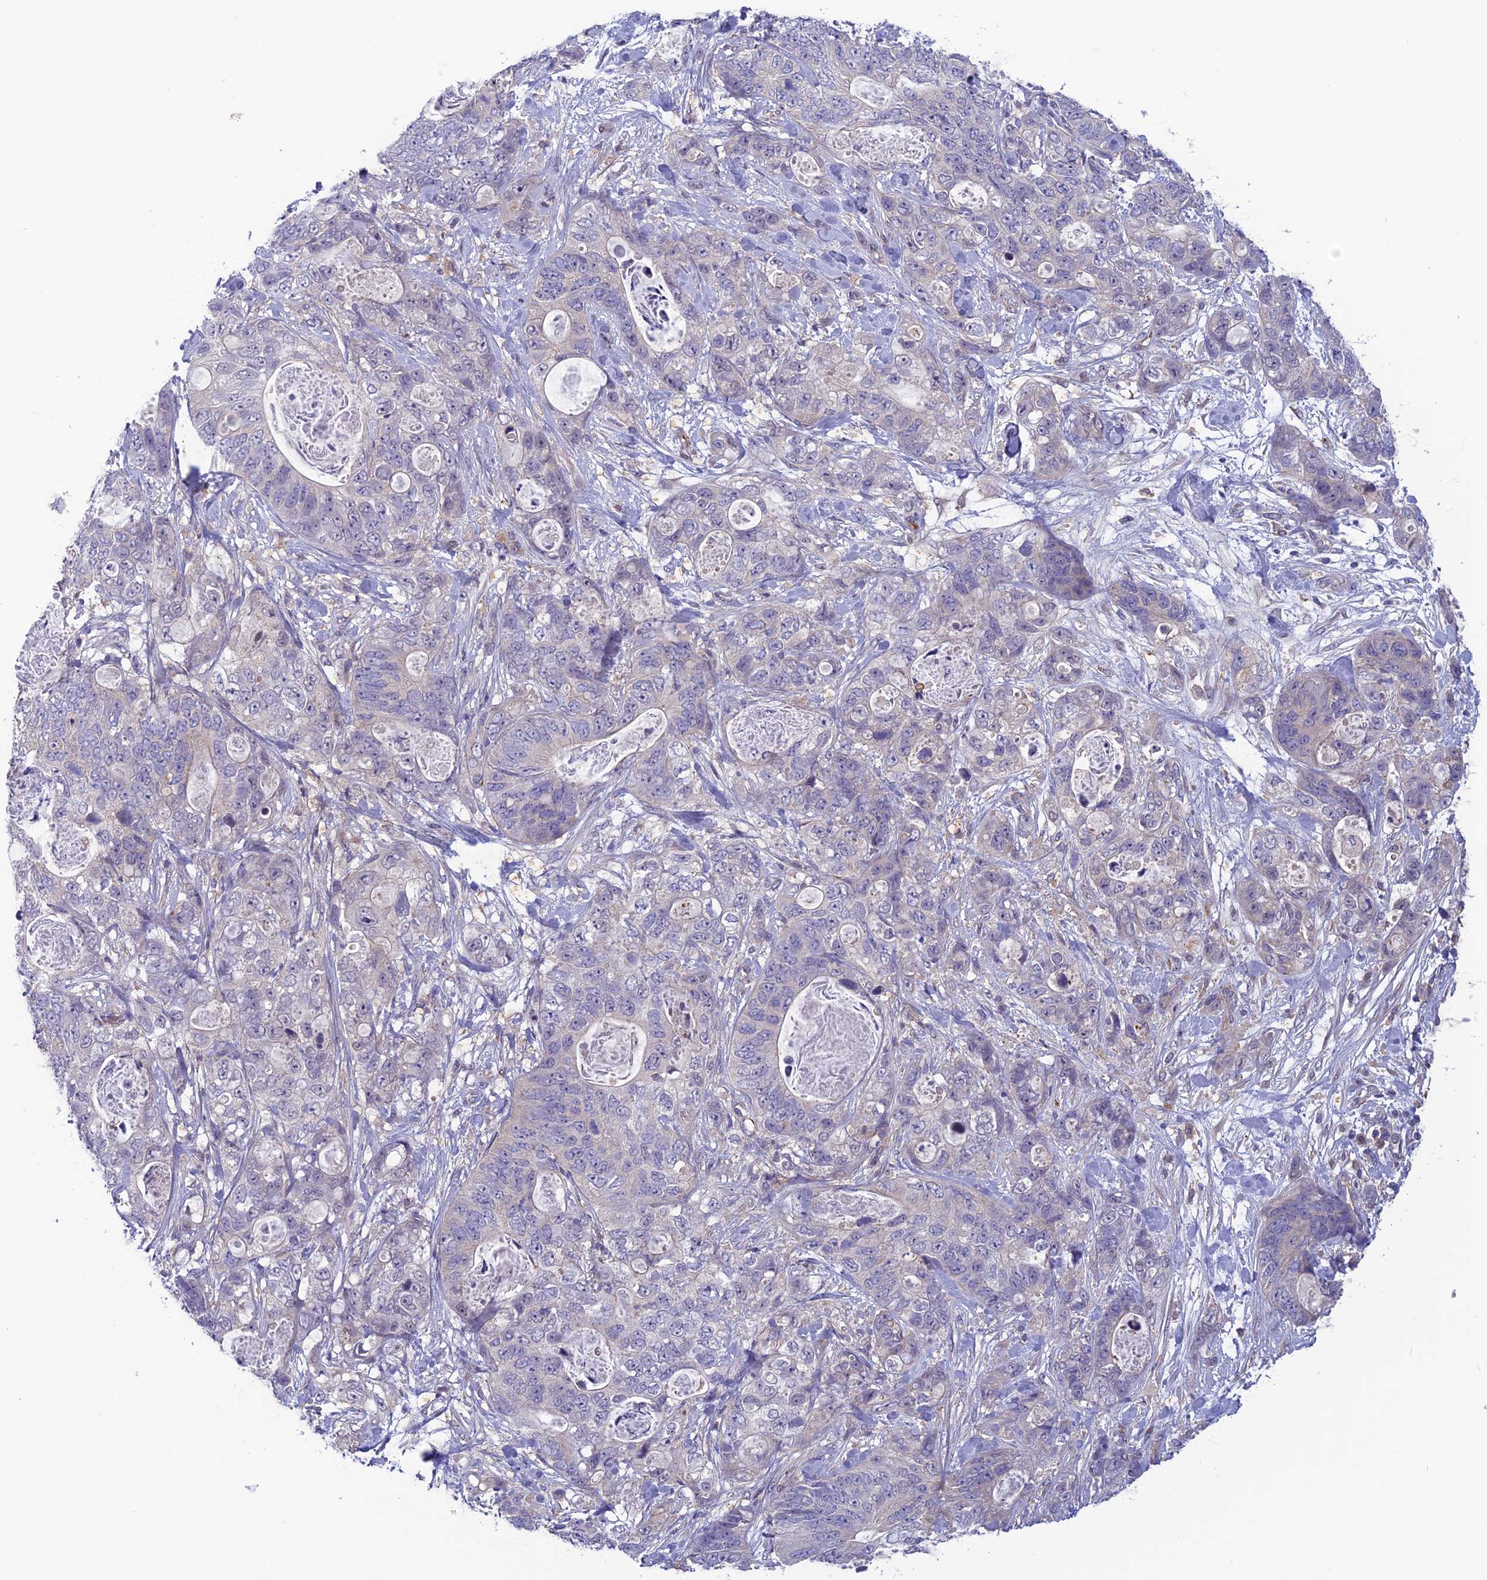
{"staining": {"intensity": "negative", "quantity": "none", "location": "none"}, "tissue": "stomach cancer", "cell_type": "Tumor cells", "image_type": "cancer", "snomed": [{"axis": "morphology", "description": "Normal tissue, NOS"}, {"axis": "morphology", "description": "Adenocarcinoma, NOS"}, {"axis": "topography", "description": "Stomach"}], "caption": "IHC of adenocarcinoma (stomach) displays no positivity in tumor cells.", "gene": "MAST2", "patient": {"sex": "female", "age": 89}}